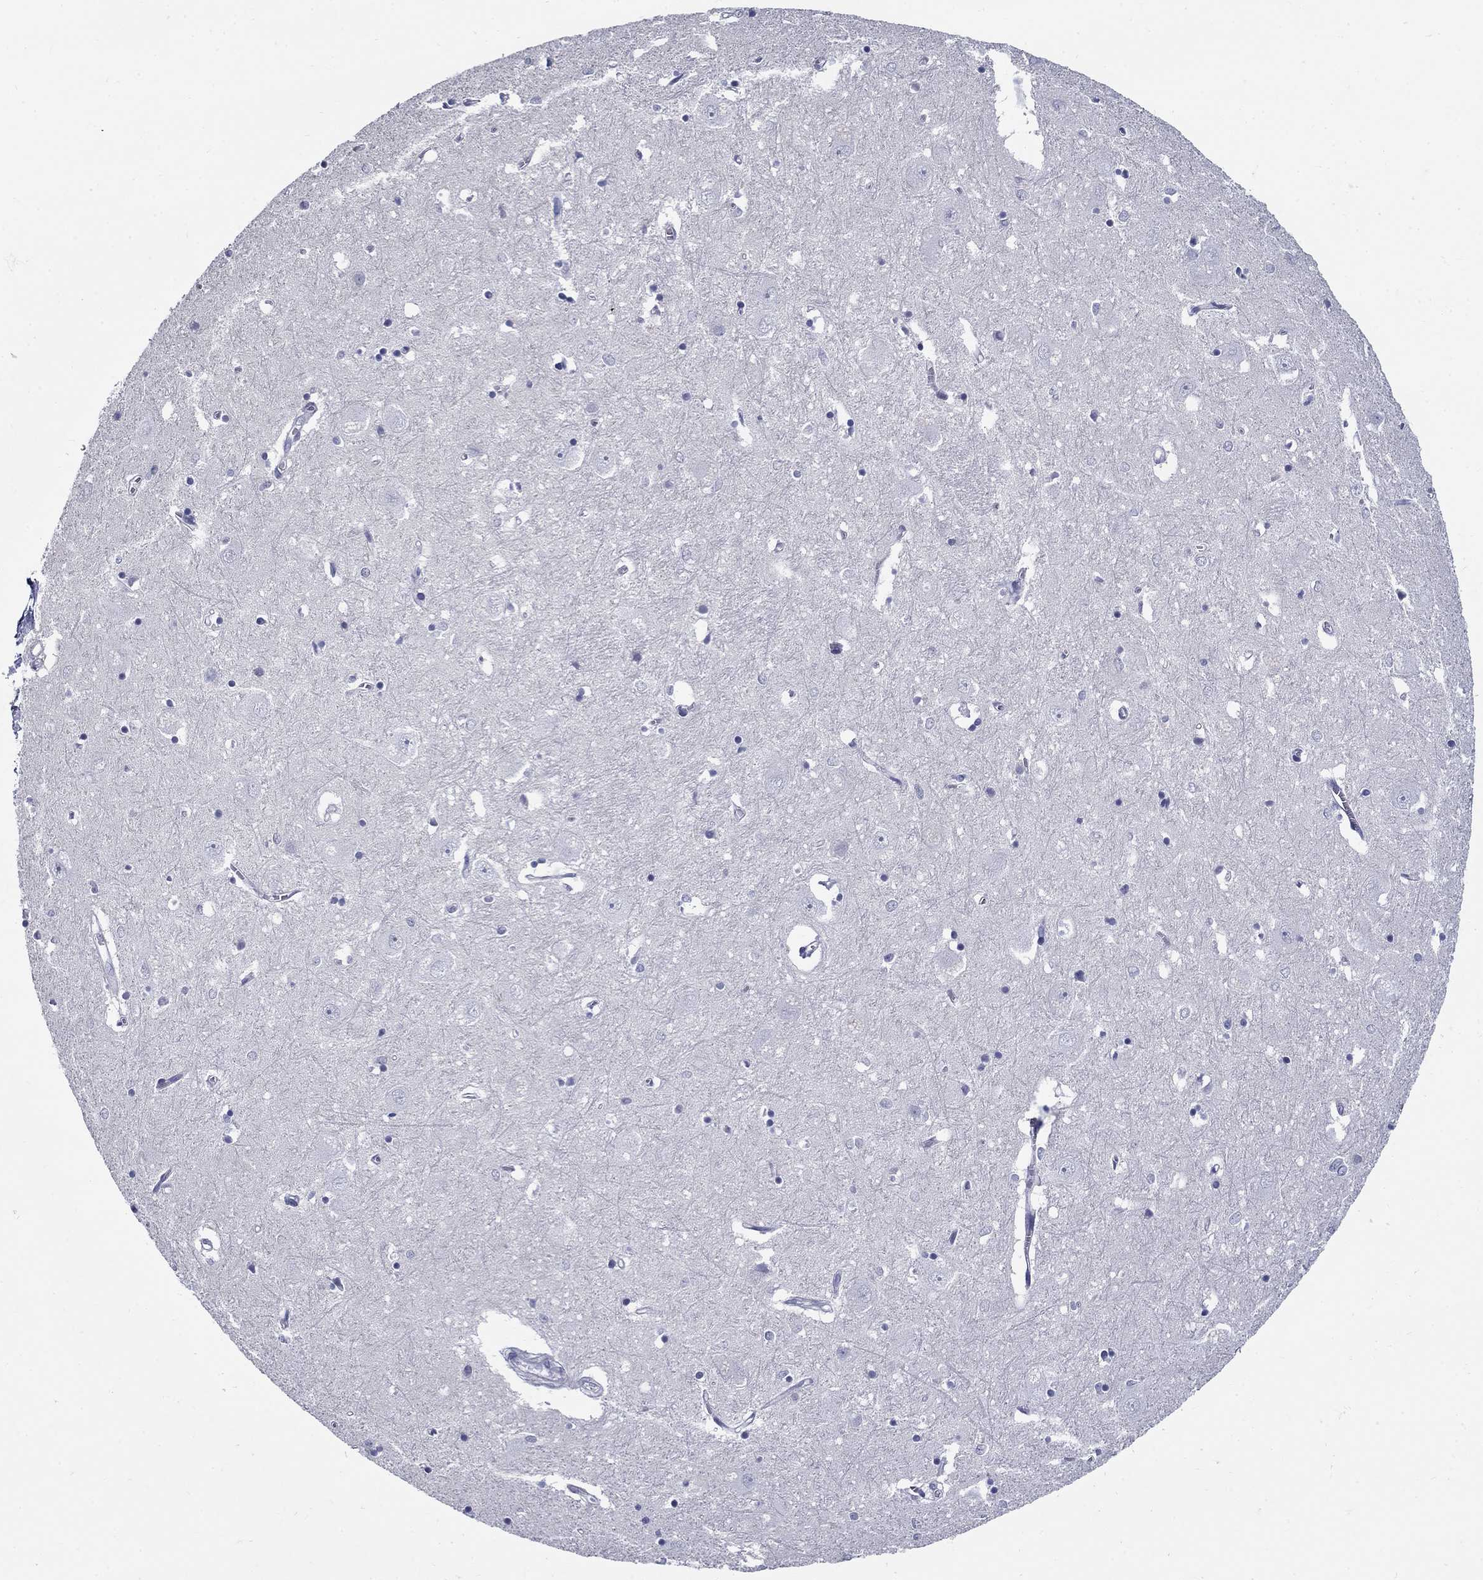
{"staining": {"intensity": "negative", "quantity": "none", "location": "none"}, "tissue": "caudate", "cell_type": "Glial cells", "image_type": "normal", "snomed": [{"axis": "morphology", "description": "Normal tissue, NOS"}, {"axis": "topography", "description": "Lateral ventricle wall"}], "caption": "This is an immunohistochemistry (IHC) histopathology image of normal human caudate. There is no positivity in glial cells.", "gene": "C4orf19", "patient": {"sex": "male", "age": 54}}